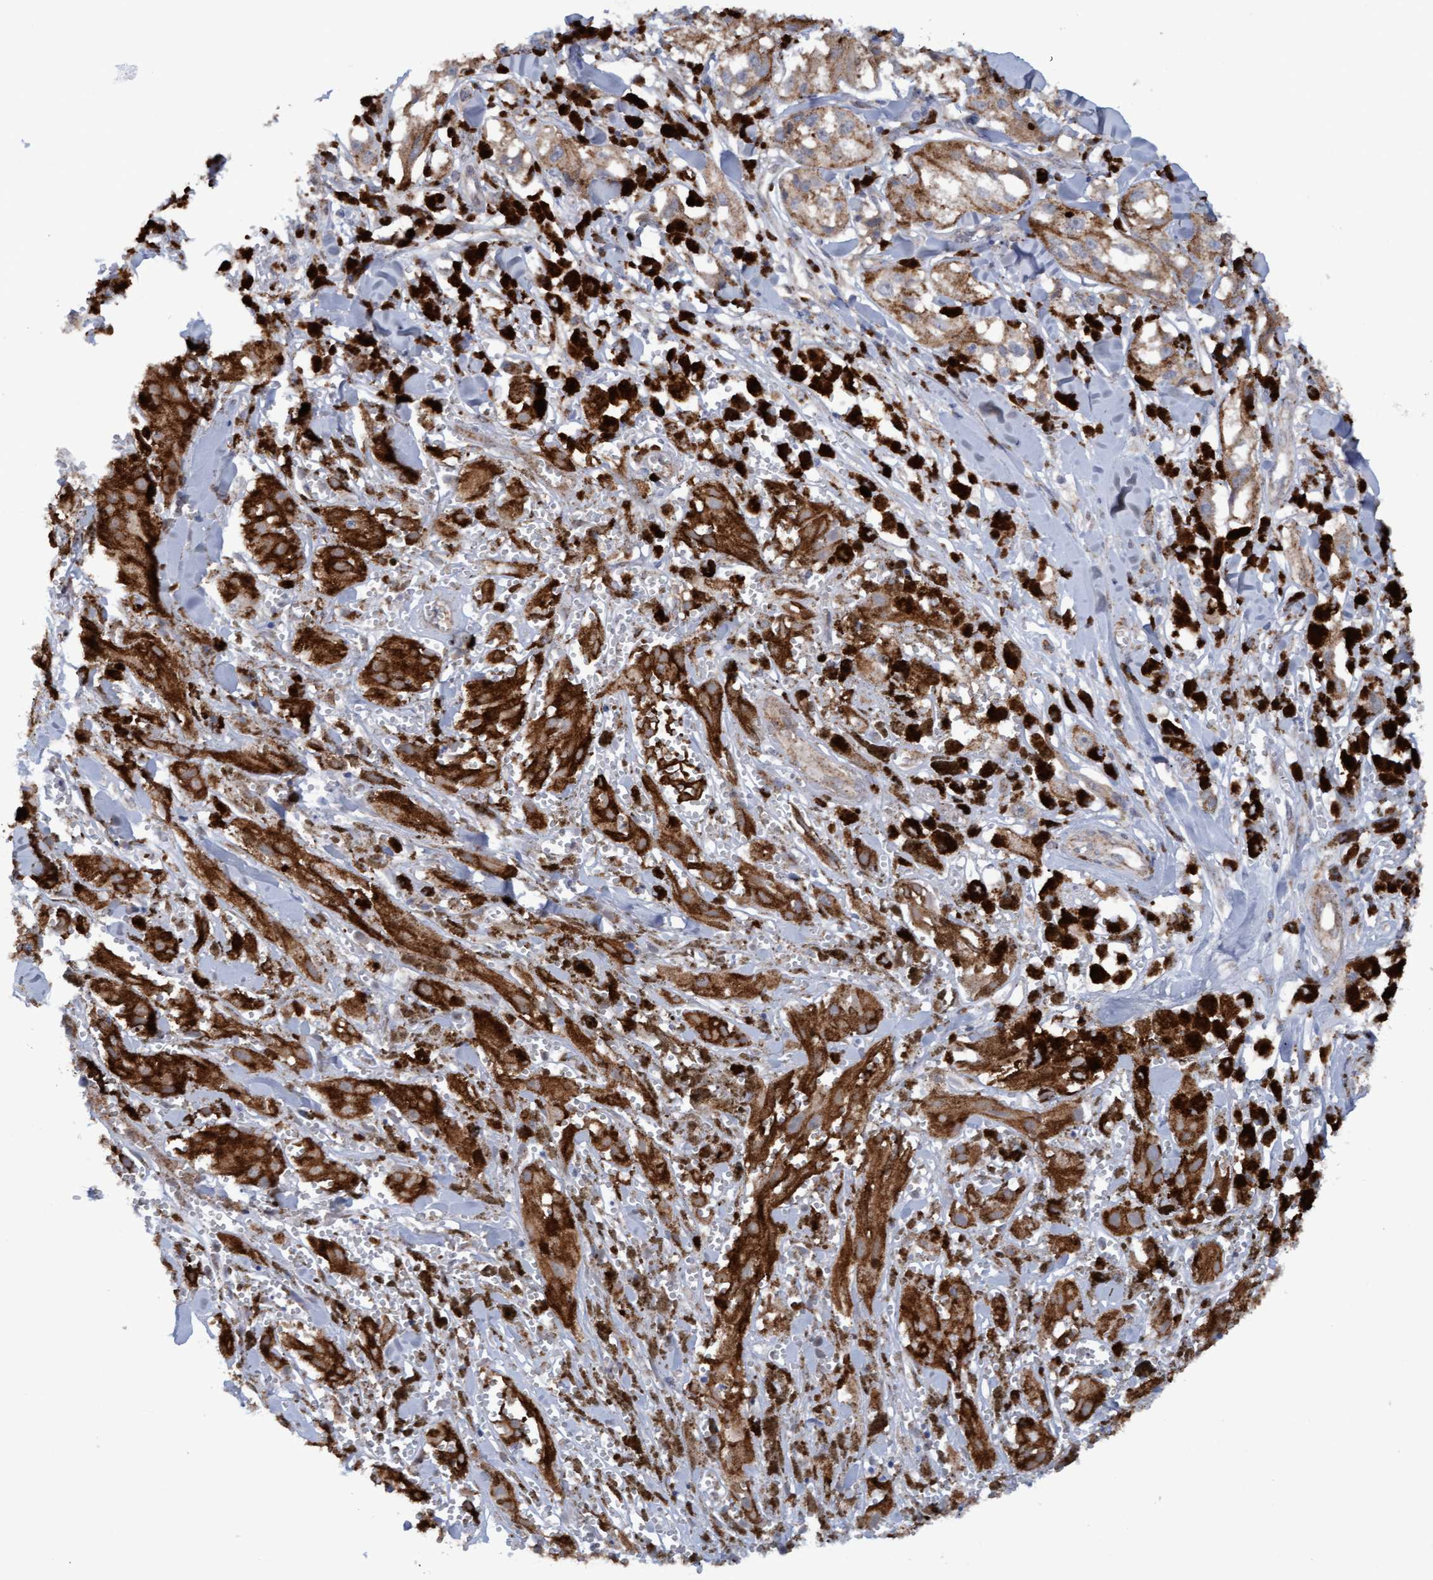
{"staining": {"intensity": "moderate", "quantity": ">75%", "location": "cytoplasmic/membranous"}, "tissue": "melanoma", "cell_type": "Tumor cells", "image_type": "cancer", "snomed": [{"axis": "morphology", "description": "Malignant melanoma, NOS"}, {"axis": "topography", "description": "Skin"}], "caption": "Brown immunohistochemical staining in human malignant melanoma reveals moderate cytoplasmic/membranous positivity in approximately >75% of tumor cells.", "gene": "MGLL", "patient": {"sex": "male", "age": 88}}